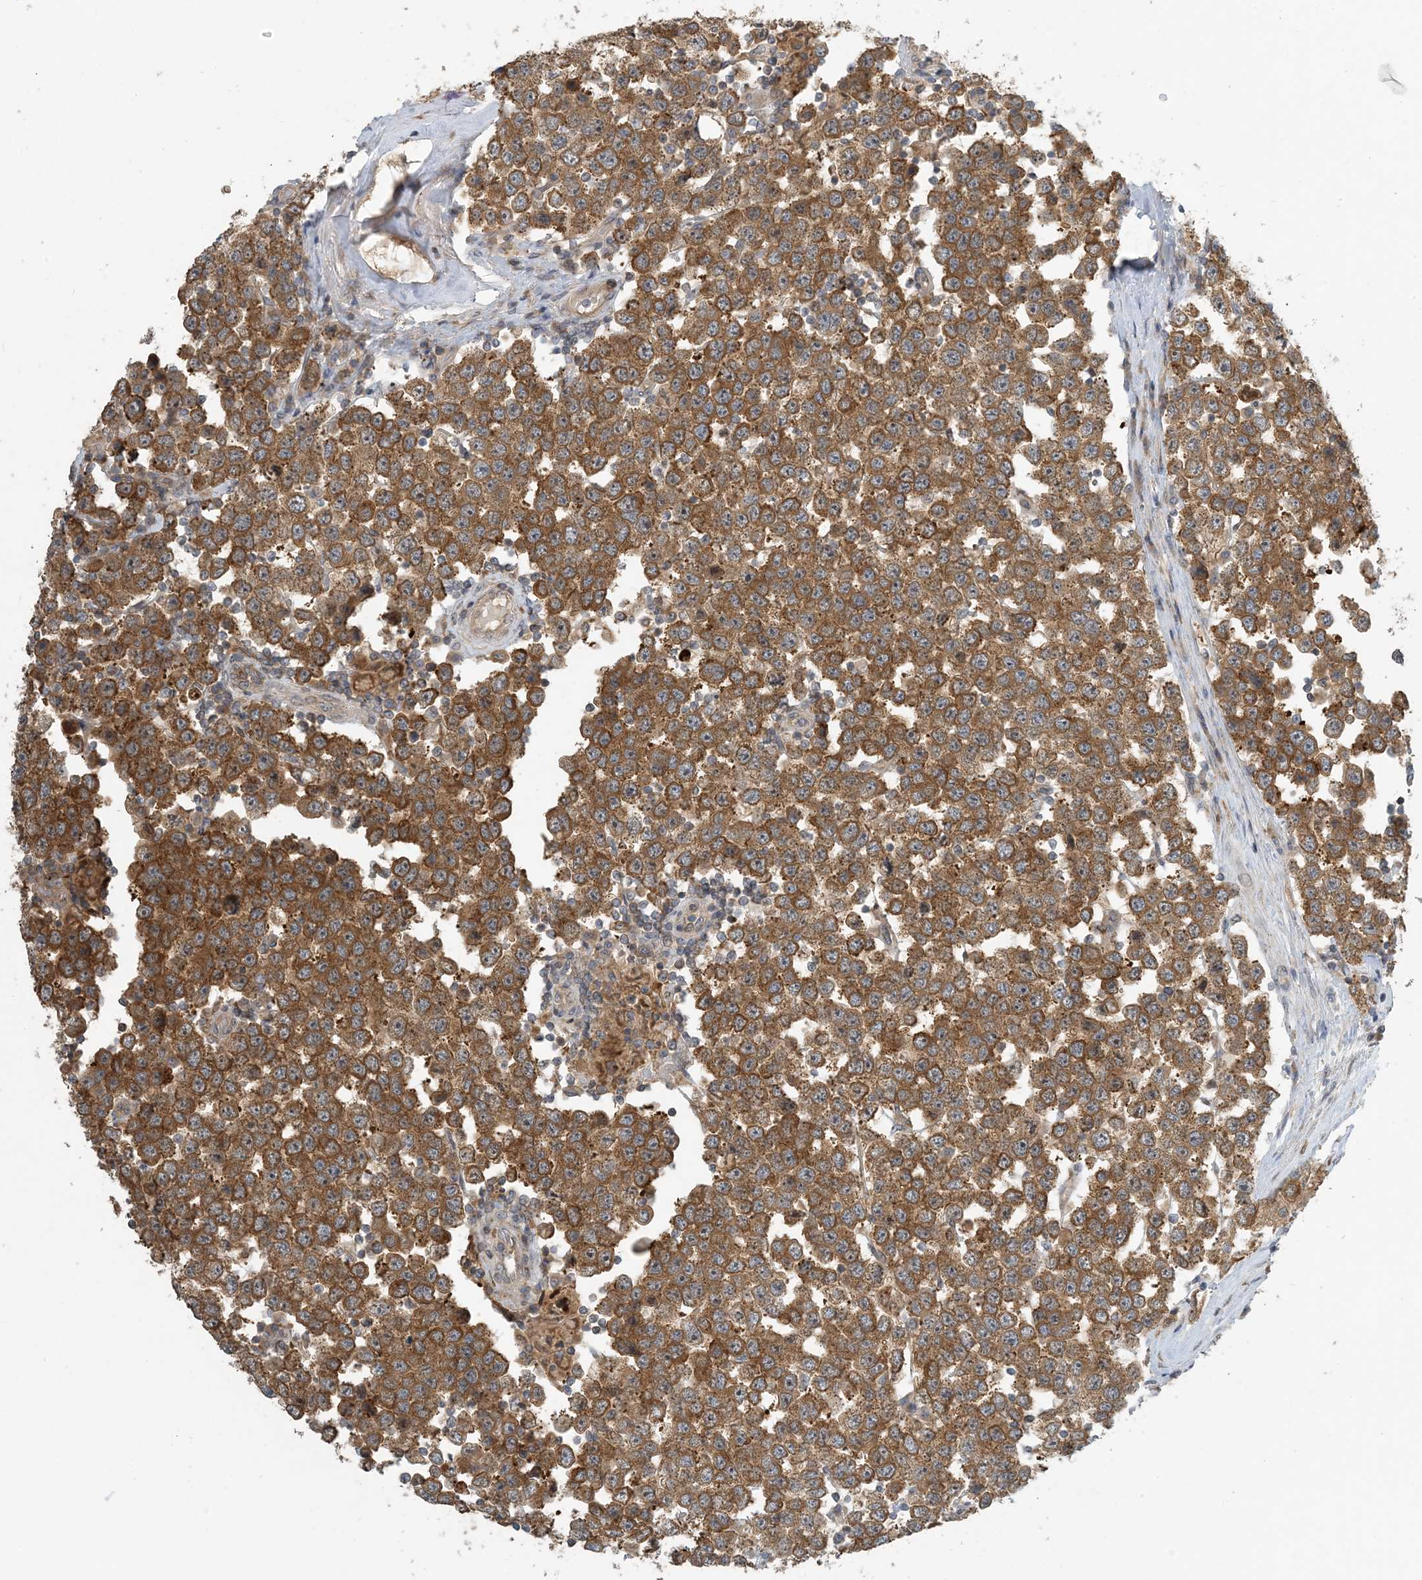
{"staining": {"intensity": "moderate", "quantity": ">75%", "location": "cytoplasmic/membranous"}, "tissue": "testis cancer", "cell_type": "Tumor cells", "image_type": "cancer", "snomed": [{"axis": "morphology", "description": "Seminoma, NOS"}, {"axis": "topography", "description": "Testis"}], "caption": "A photomicrograph of human testis seminoma stained for a protein reveals moderate cytoplasmic/membranous brown staining in tumor cells. The protein is stained brown, and the nuclei are stained in blue (DAB (3,3'-diaminobenzidine) IHC with brightfield microscopy, high magnification).", "gene": "ZBTB3", "patient": {"sex": "male", "age": 28}}